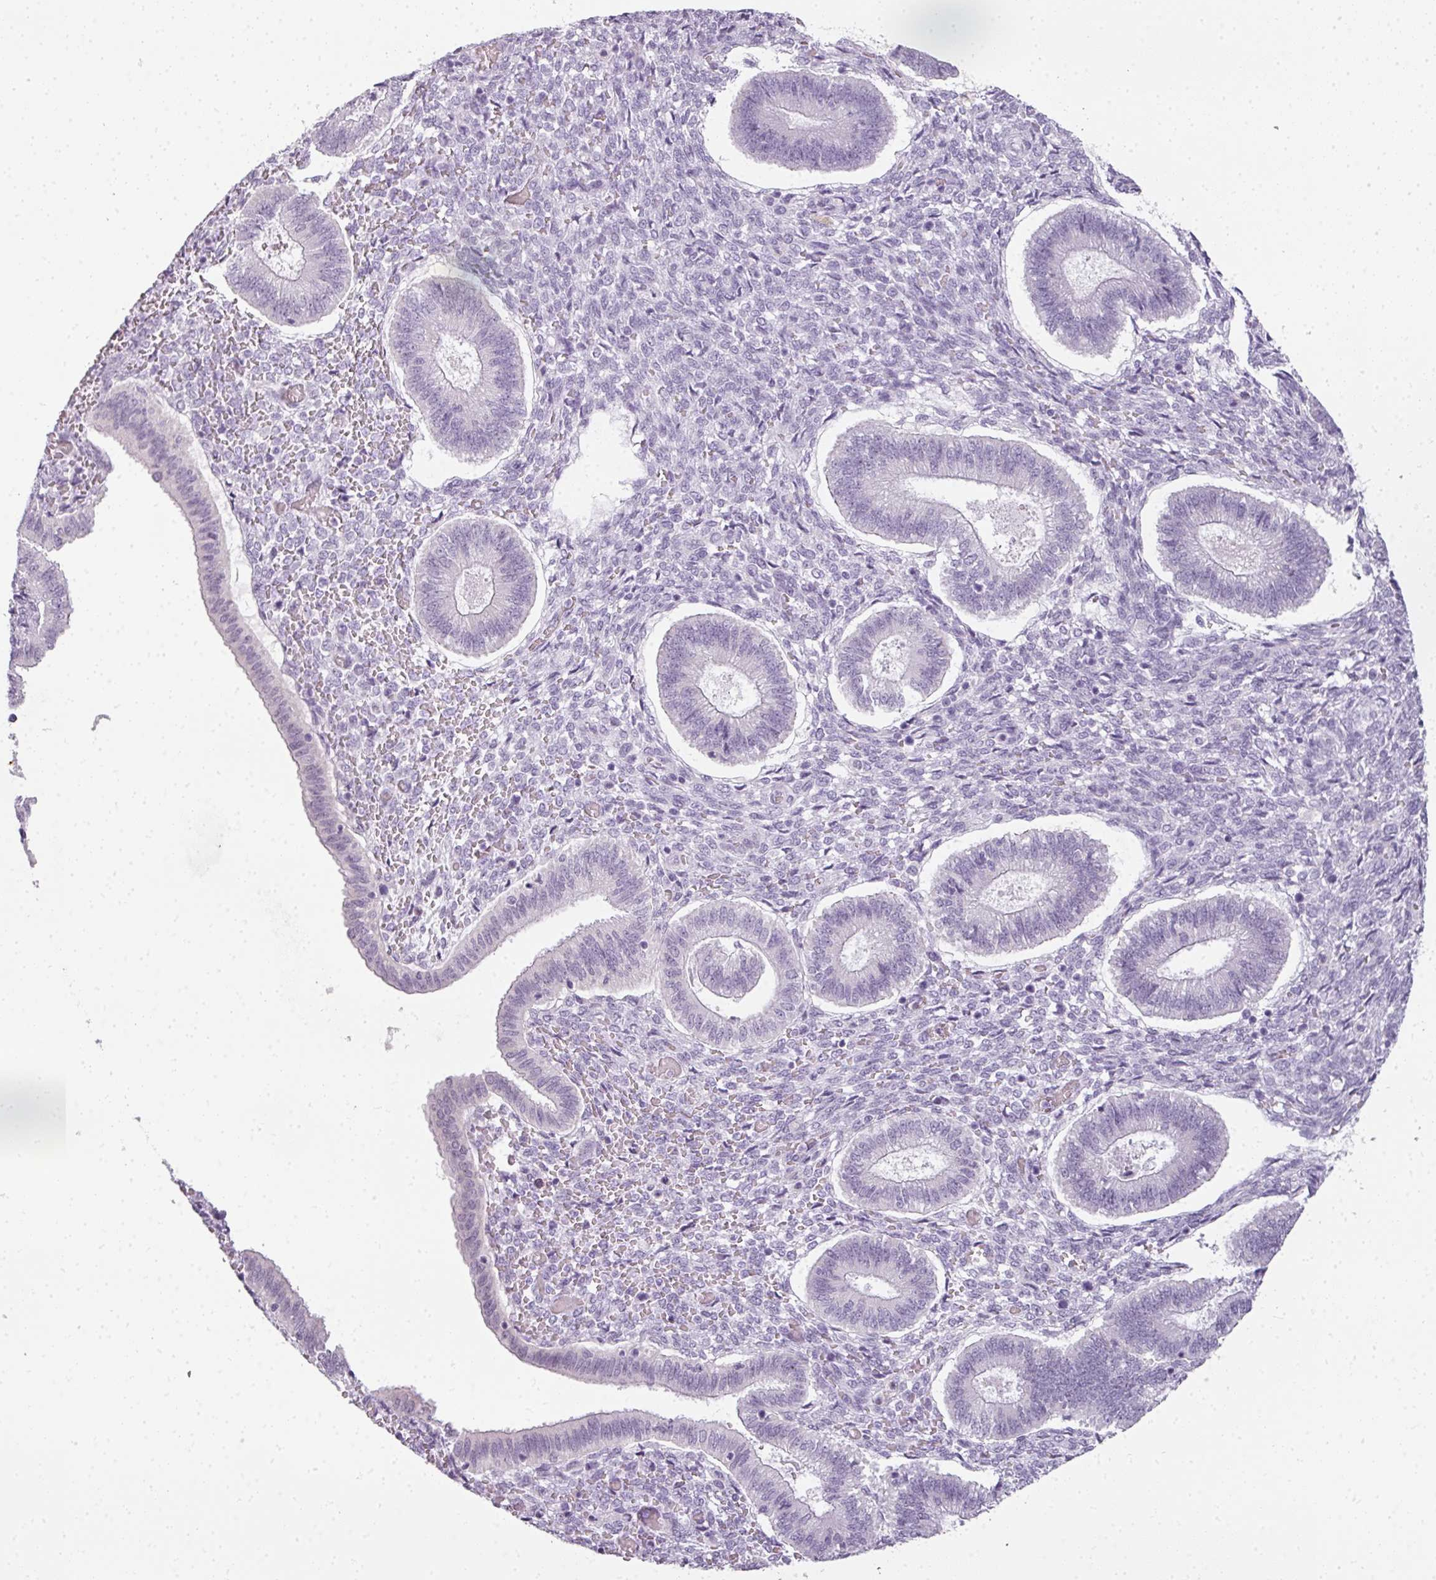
{"staining": {"intensity": "negative", "quantity": "none", "location": "none"}, "tissue": "endometrium", "cell_type": "Cells in endometrial stroma", "image_type": "normal", "snomed": [{"axis": "morphology", "description": "Normal tissue, NOS"}, {"axis": "topography", "description": "Endometrium"}], "caption": "Cells in endometrial stroma show no significant protein staining in unremarkable endometrium. (Brightfield microscopy of DAB IHC at high magnification).", "gene": "RBMY1A1", "patient": {"sex": "female", "age": 25}}